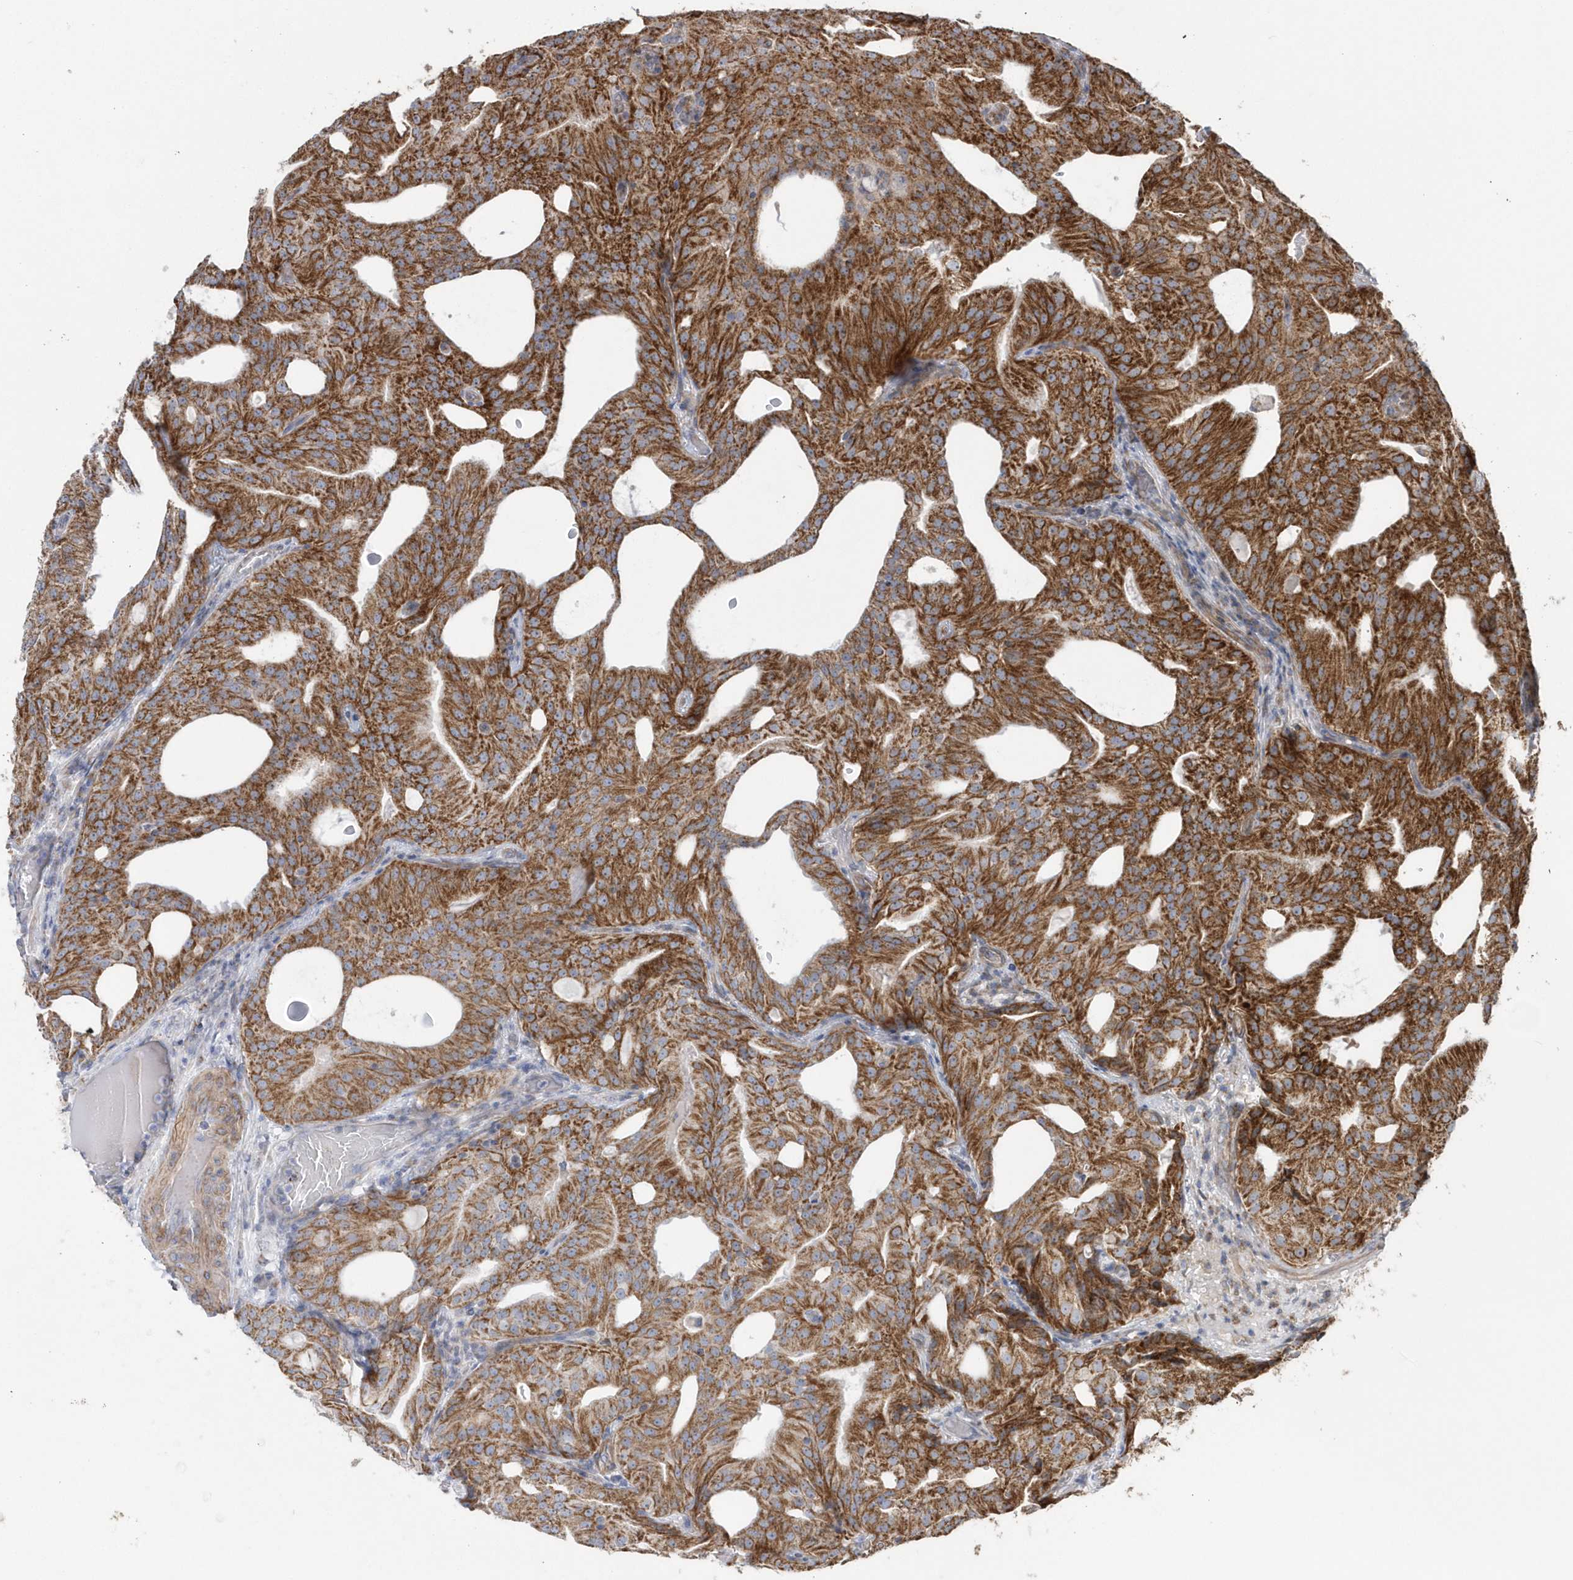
{"staining": {"intensity": "strong", "quantity": ">75%", "location": "cytoplasmic/membranous"}, "tissue": "prostate cancer", "cell_type": "Tumor cells", "image_type": "cancer", "snomed": [{"axis": "morphology", "description": "Adenocarcinoma, Low grade"}, {"axis": "topography", "description": "Prostate"}], "caption": "Immunohistochemical staining of human prostate cancer (low-grade adenocarcinoma) shows high levels of strong cytoplasmic/membranous protein staining in approximately >75% of tumor cells. The protein is stained brown, and the nuclei are stained in blue (DAB IHC with brightfield microscopy, high magnification).", "gene": "OPA1", "patient": {"sex": "male", "age": 88}}